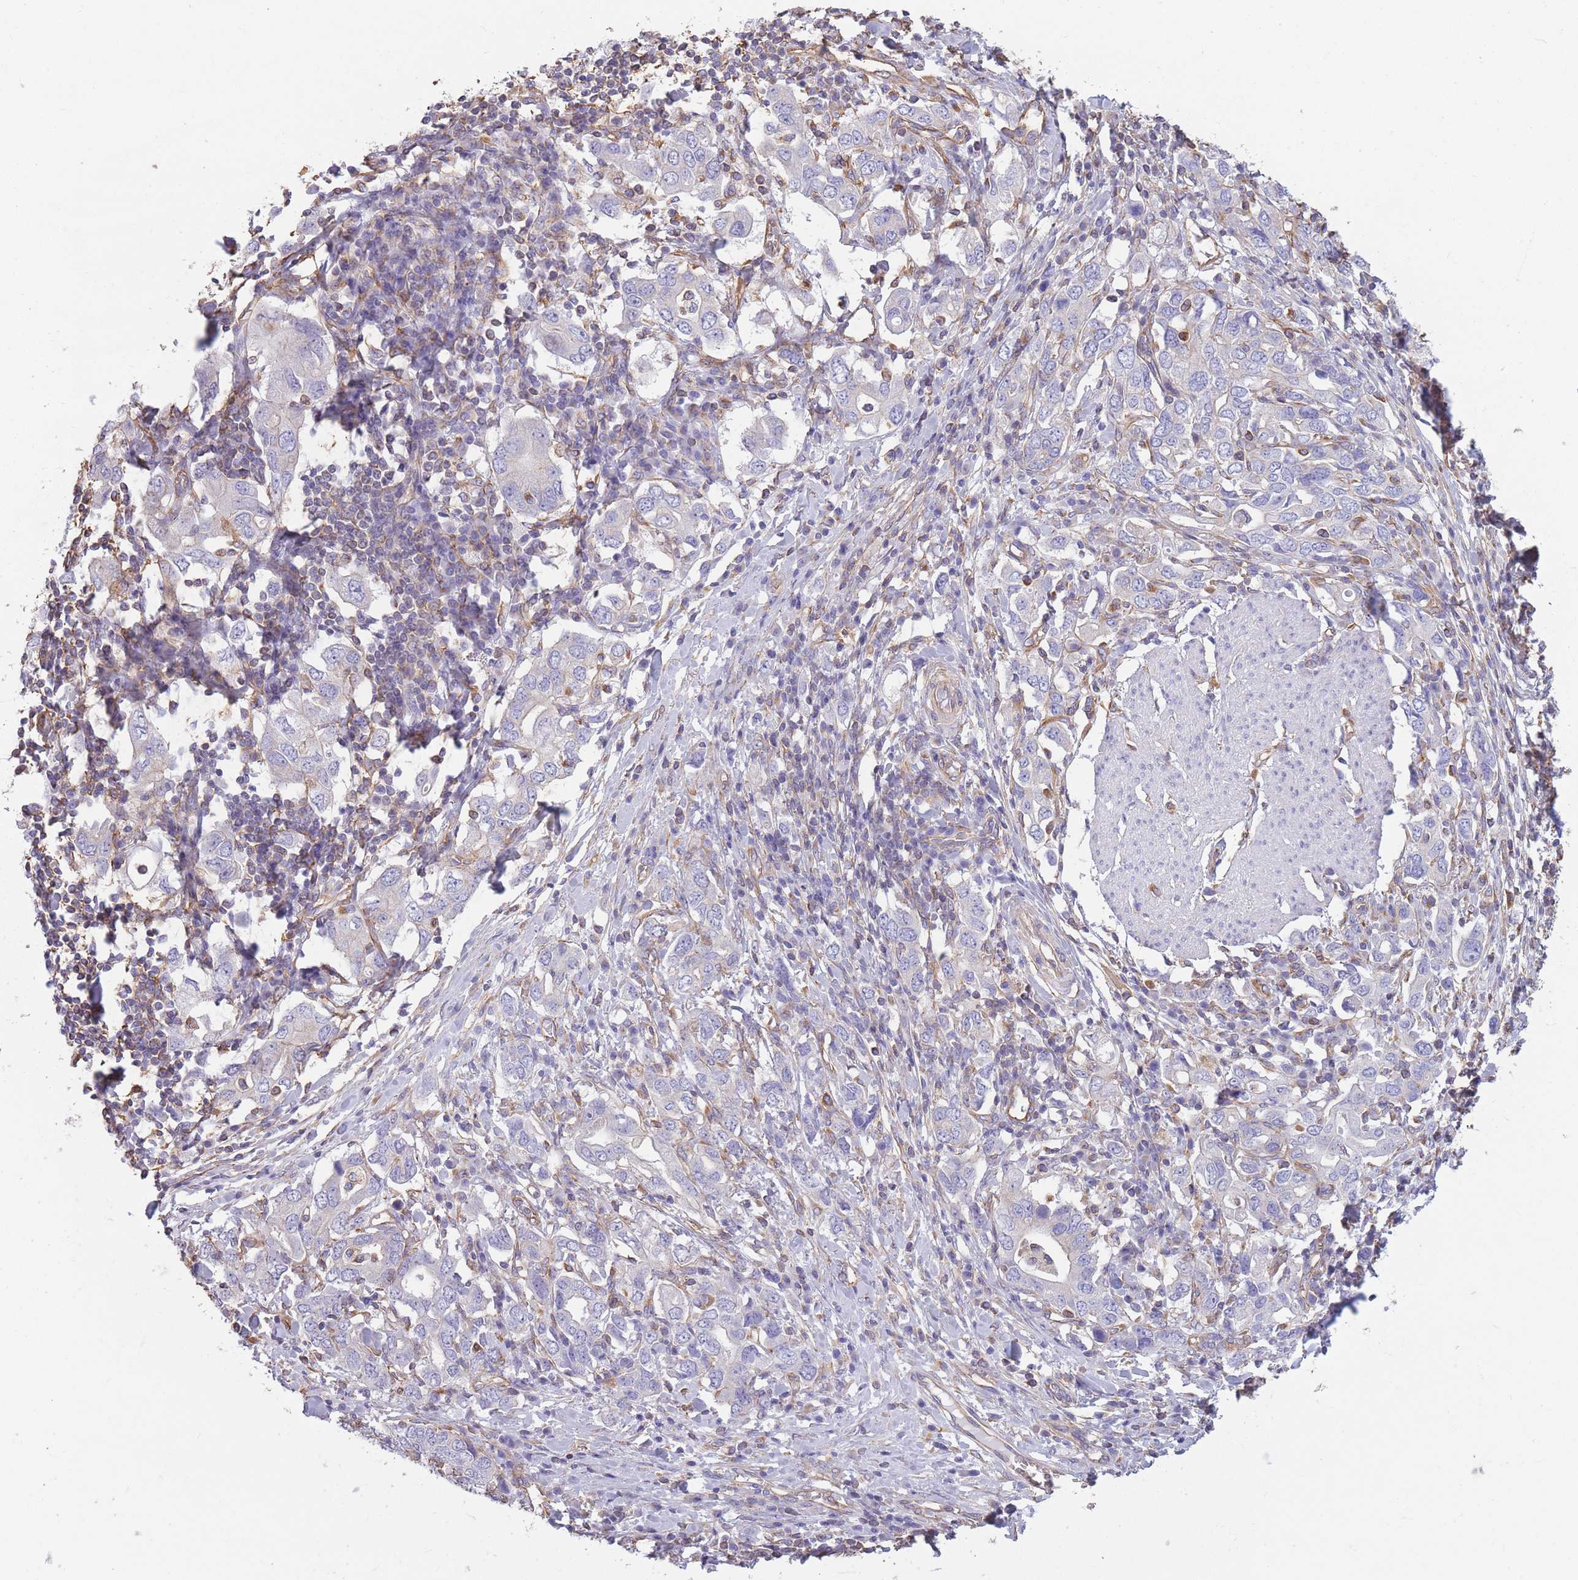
{"staining": {"intensity": "negative", "quantity": "none", "location": "none"}, "tissue": "stomach cancer", "cell_type": "Tumor cells", "image_type": "cancer", "snomed": [{"axis": "morphology", "description": "Adenocarcinoma, NOS"}, {"axis": "topography", "description": "Stomach, upper"}, {"axis": "topography", "description": "Stomach"}], "caption": "Immunohistochemistry (IHC) of human stomach cancer shows no positivity in tumor cells.", "gene": "ADD1", "patient": {"sex": "male", "age": 62}}